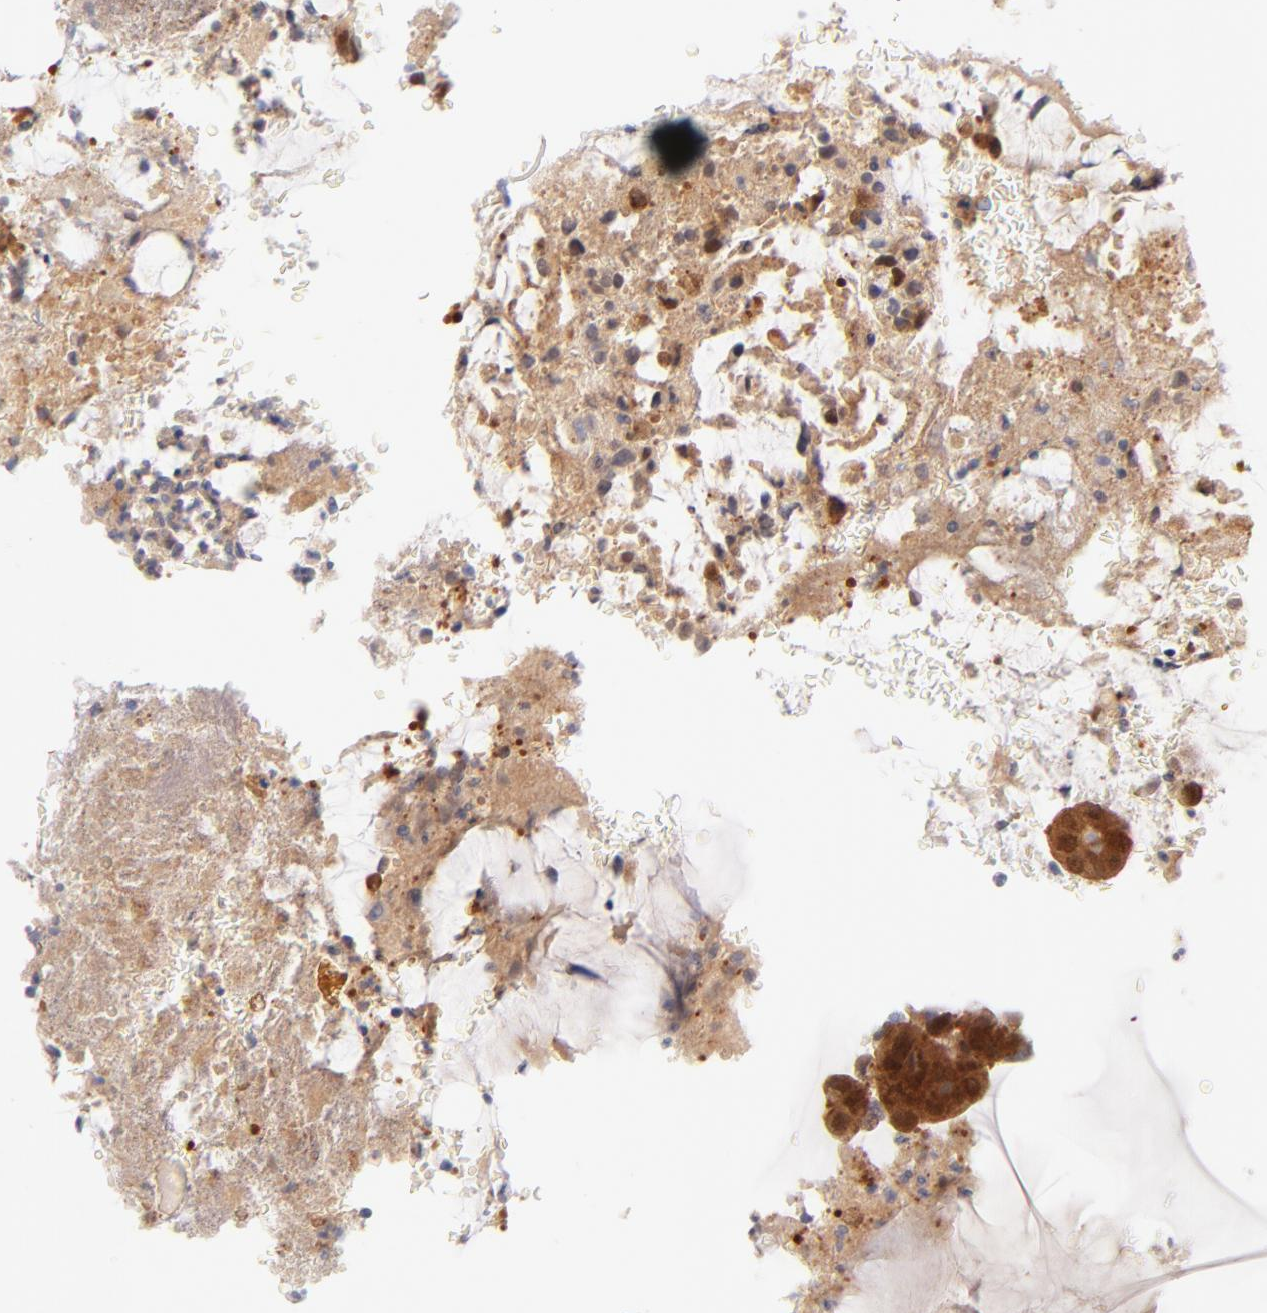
{"staining": {"intensity": "strong", "quantity": ">75%", "location": "cytoplasmic/membranous,nuclear"}, "tissue": "colorectal cancer", "cell_type": "Tumor cells", "image_type": "cancer", "snomed": [{"axis": "morphology", "description": "Normal tissue, NOS"}, {"axis": "morphology", "description": "Adenocarcinoma, NOS"}, {"axis": "topography", "description": "Rectum"}], "caption": "Immunohistochemical staining of human adenocarcinoma (colorectal) reveals high levels of strong cytoplasmic/membranous and nuclear protein staining in about >75% of tumor cells.", "gene": "CASP6", "patient": {"sex": "male", "age": 92}}